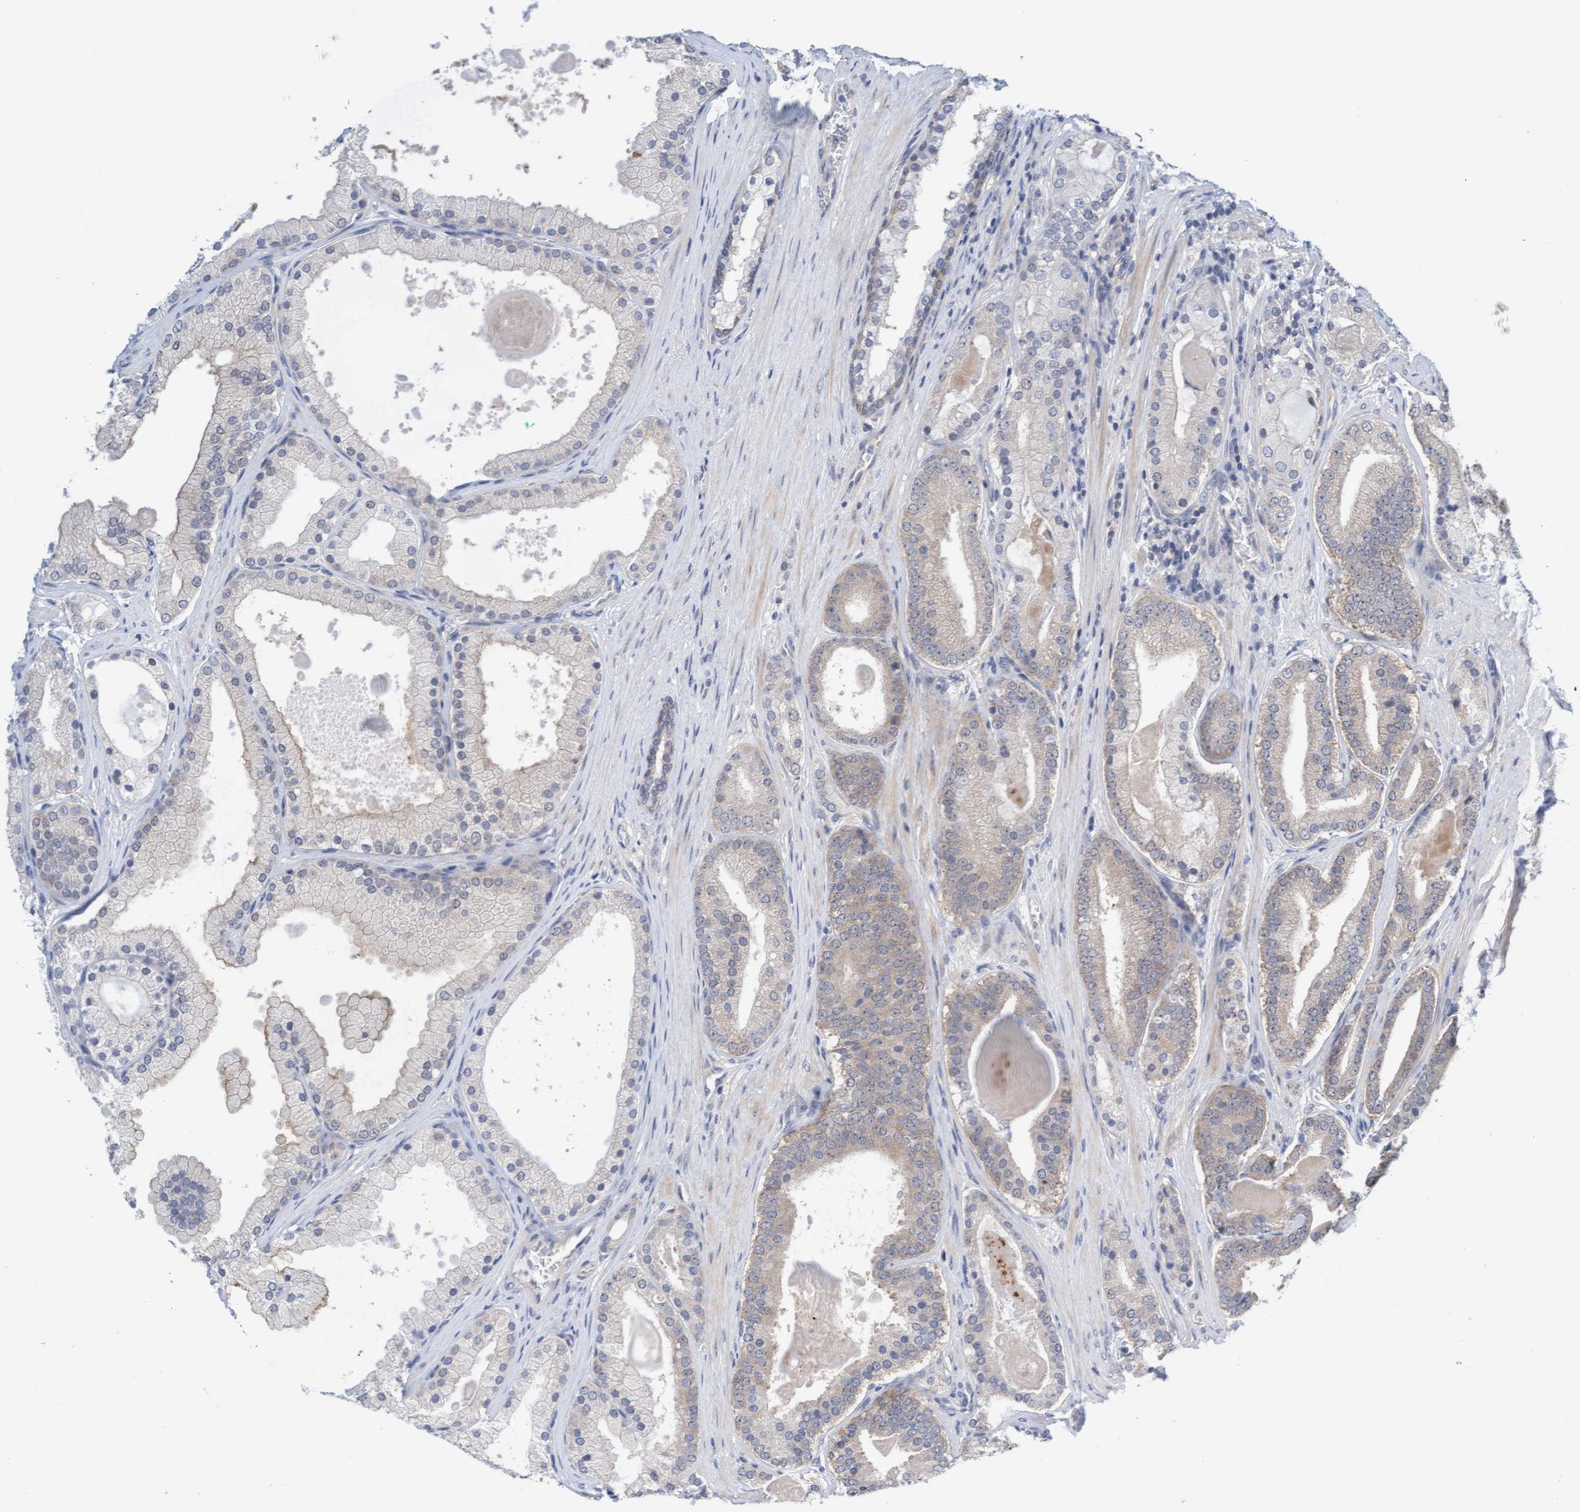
{"staining": {"intensity": "weak", "quantity": "<25%", "location": "cytoplasmic/membranous"}, "tissue": "prostate cancer", "cell_type": "Tumor cells", "image_type": "cancer", "snomed": [{"axis": "morphology", "description": "Adenocarcinoma, High grade"}, {"axis": "topography", "description": "Prostate"}], "caption": "IHC image of neoplastic tissue: human high-grade adenocarcinoma (prostate) stained with DAB (3,3'-diaminobenzidine) exhibits no significant protein staining in tumor cells.", "gene": "AMZ2", "patient": {"sex": "male", "age": 60}}